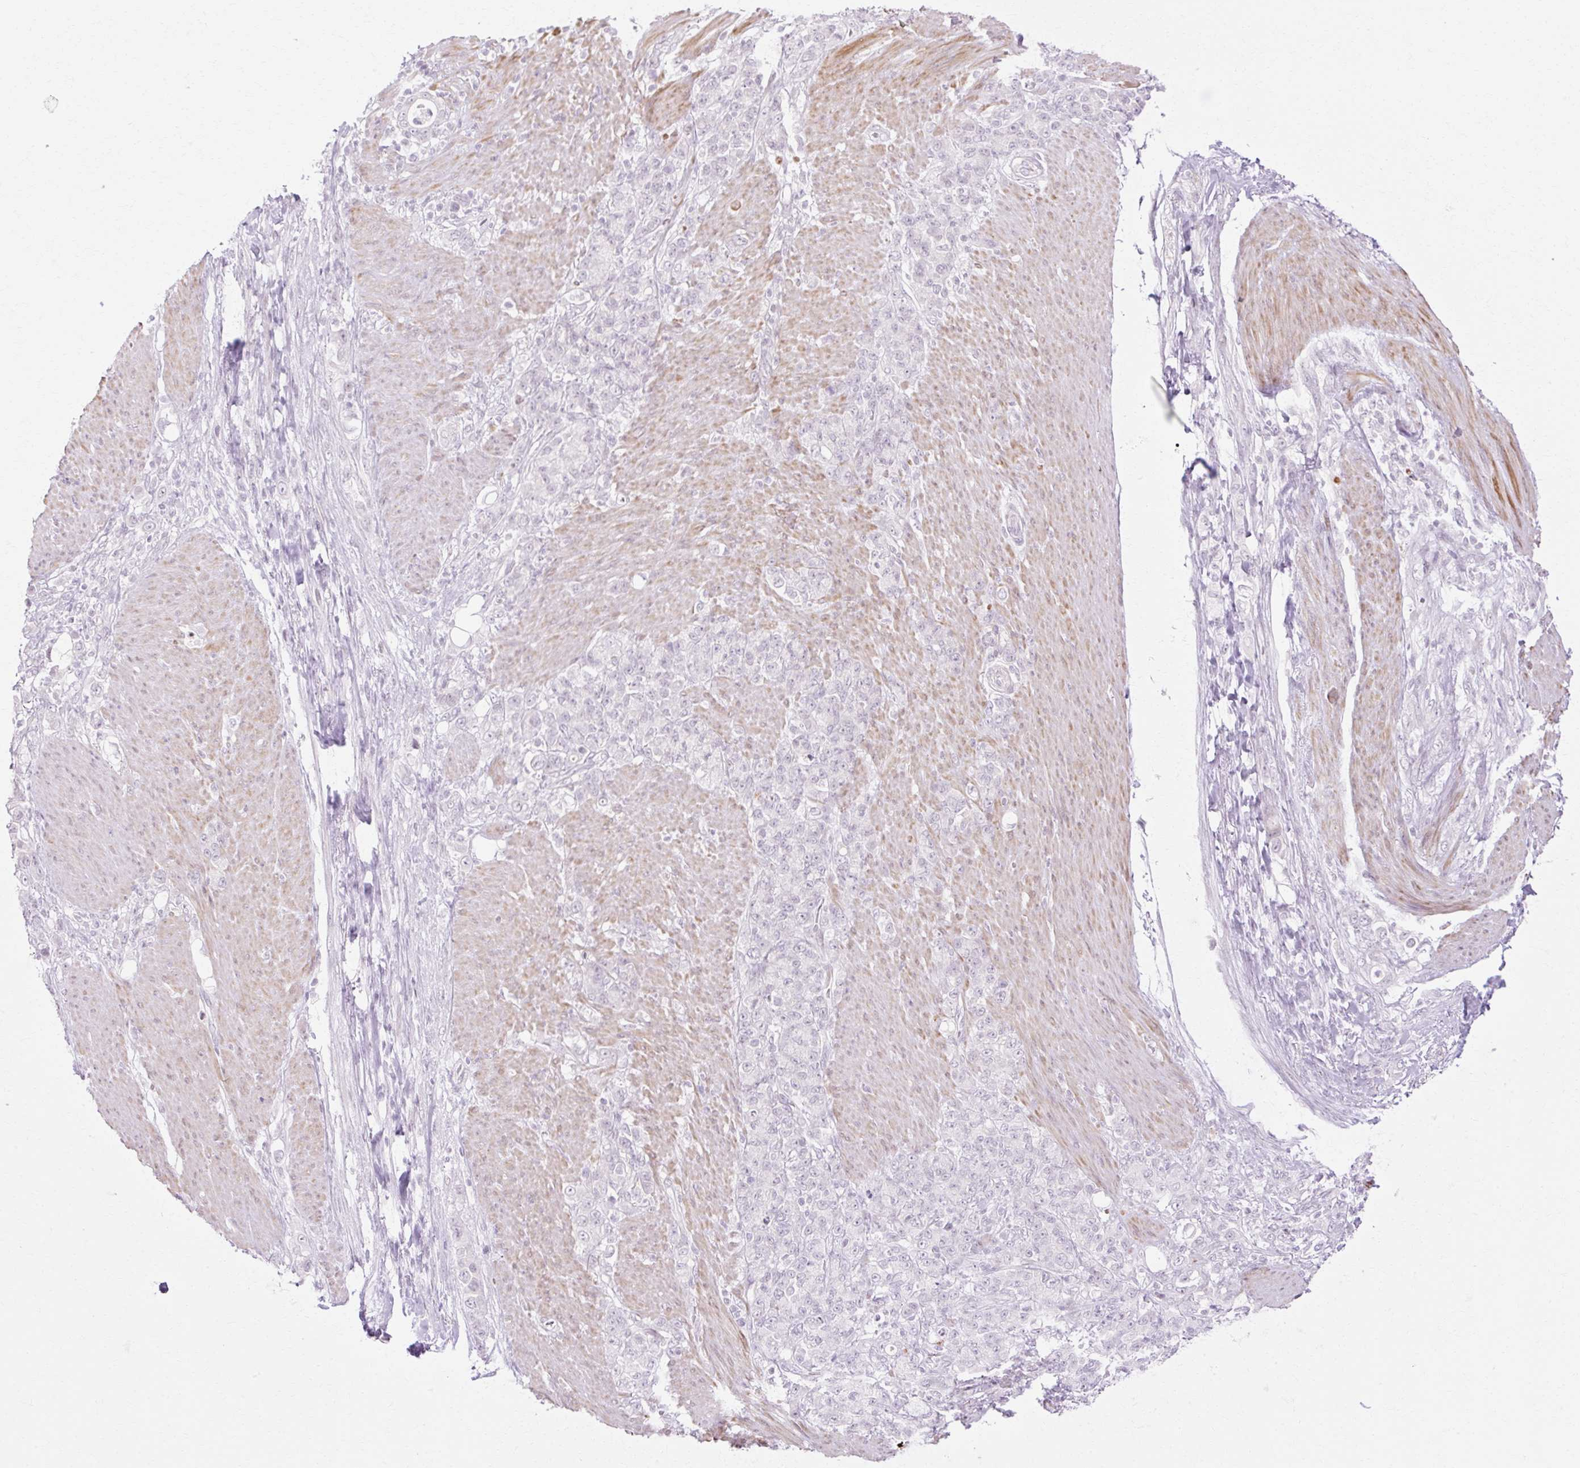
{"staining": {"intensity": "negative", "quantity": "none", "location": "none"}, "tissue": "stomach cancer", "cell_type": "Tumor cells", "image_type": "cancer", "snomed": [{"axis": "morphology", "description": "Adenocarcinoma, NOS"}, {"axis": "topography", "description": "Stomach"}], "caption": "High magnification brightfield microscopy of stomach adenocarcinoma stained with DAB (3,3'-diaminobenzidine) (brown) and counterstained with hematoxylin (blue): tumor cells show no significant expression.", "gene": "C3orf49", "patient": {"sex": "female", "age": 79}}